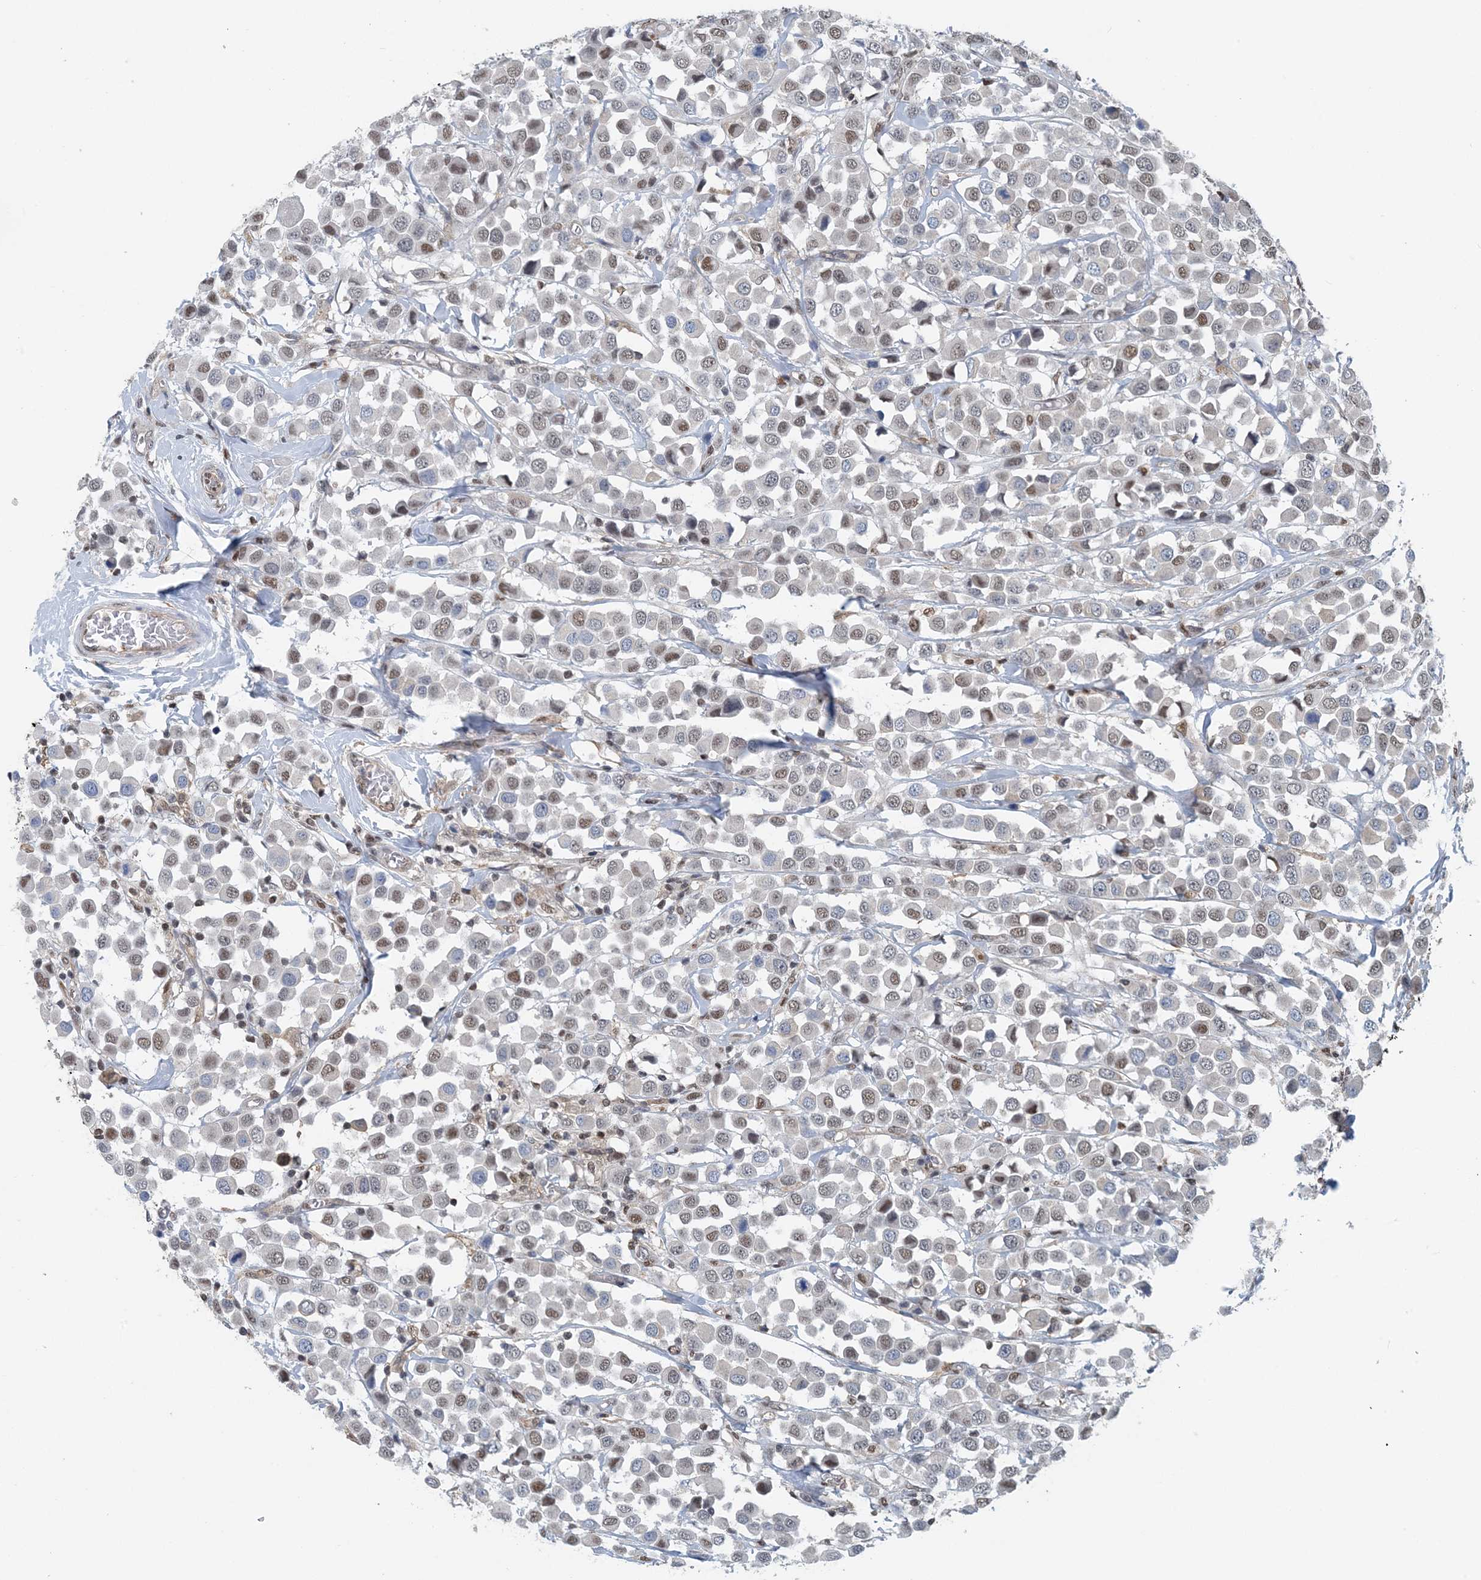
{"staining": {"intensity": "weak", "quantity": "25%-75%", "location": "nuclear"}, "tissue": "breast cancer", "cell_type": "Tumor cells", "image_type": "cancer", "snomed": [{"axis": "morphology", "description": "Duct carcinoma"}, {"axis": "topography", "description": "Breast"}], "caption": "Protein staining of breast intraductal carcinoma tissue shows weak nuclear expression in about 25%-75% of tumor cells. (DAB = brown stain, brightfield microscopy at high magnification).", "gene": "HIKESHI", "patient": {"sex": "female", "age": 61}}